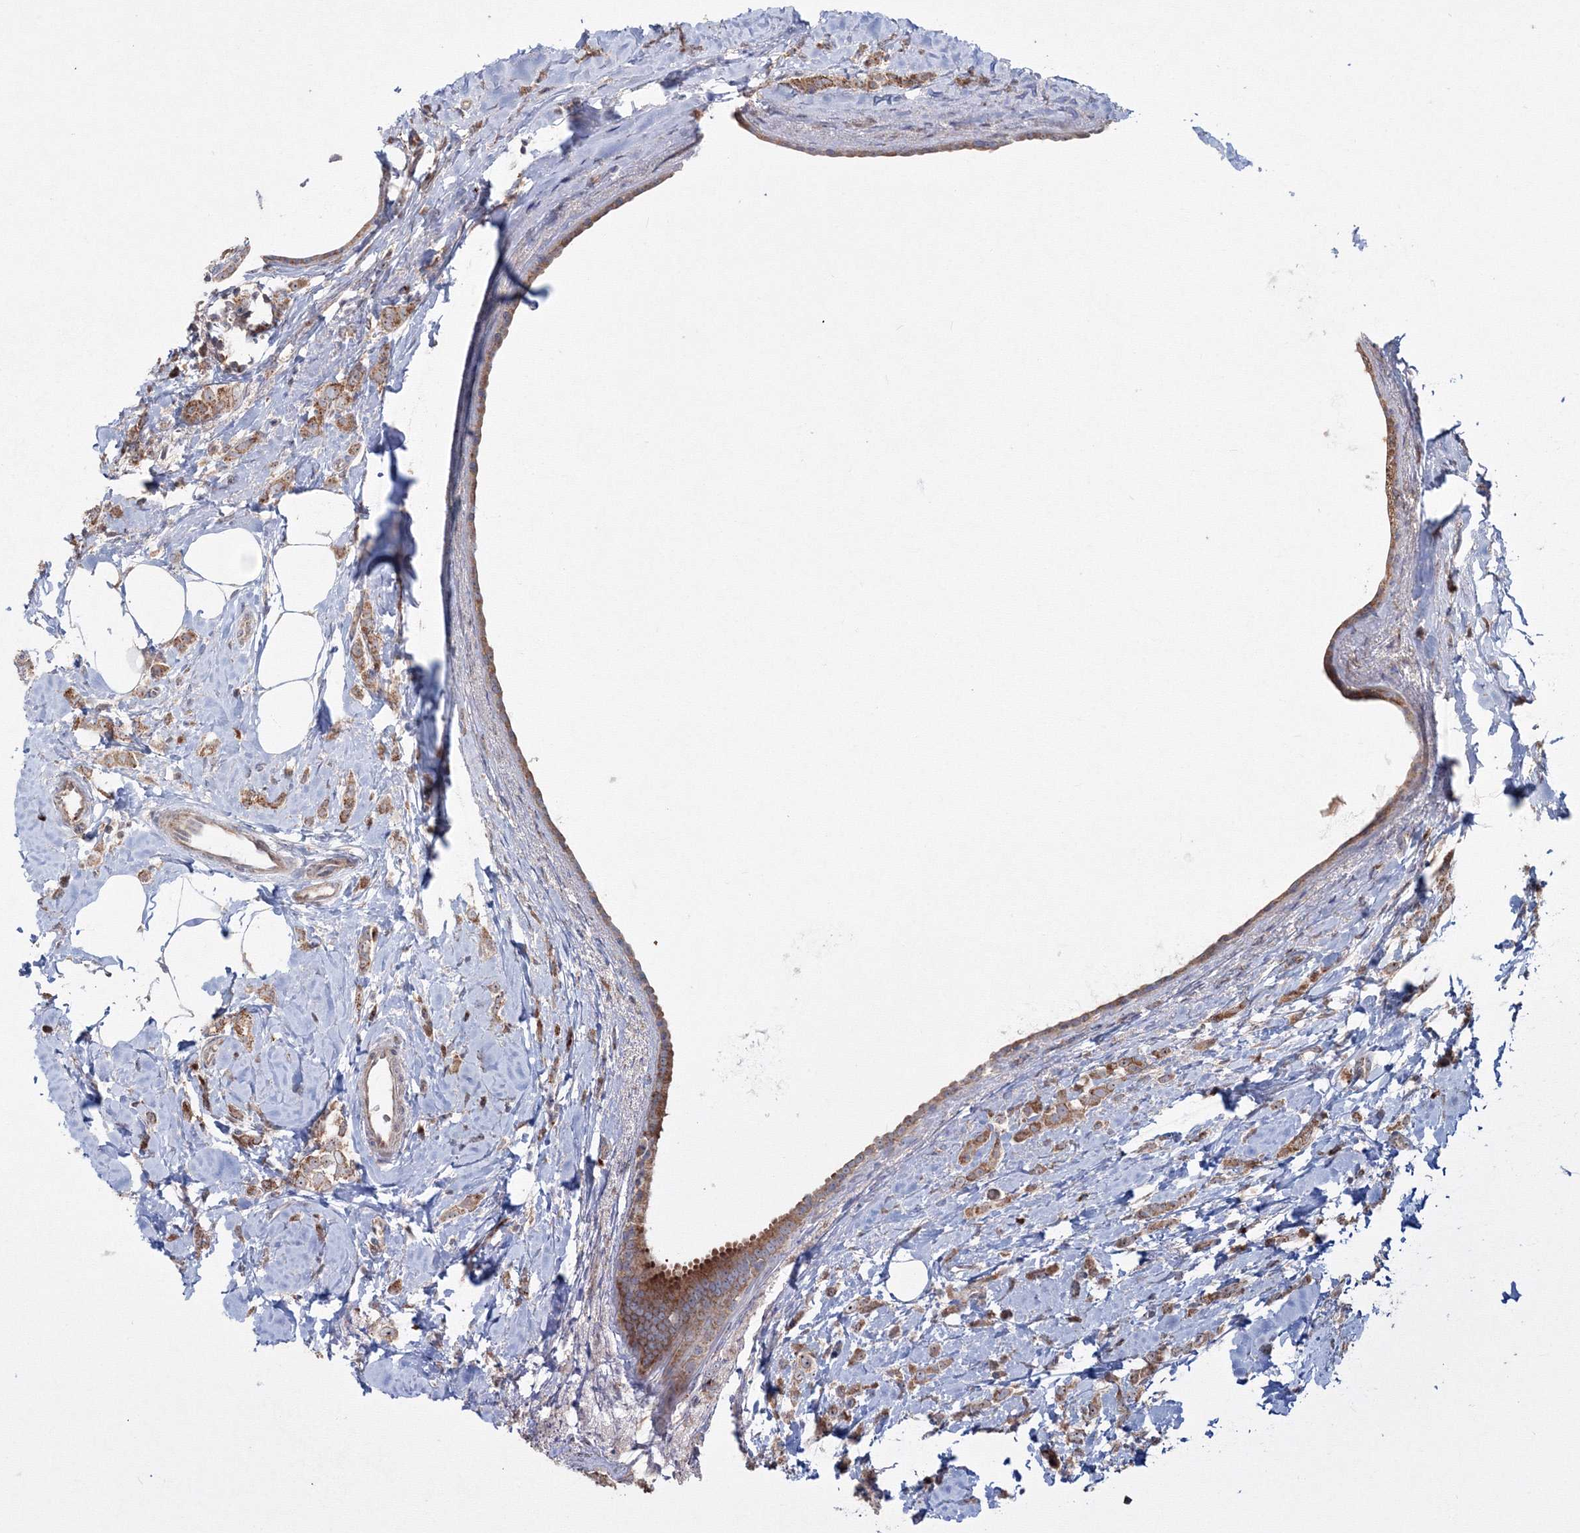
{"staining": {"intensity": "moderate", "quantity": ">75%", "location": "cytoplasmic/membranous"}, "tissue": "breast cancer", "cell_type": "Tumor cells", "image_type": "cancer", "snomed": [{"axis": "morphology", "description": "Lobular carcinoma"}, {"axis": "topography", "description": "Breast"}], "caption": "Lobular carcinoma (breast) was stained to show a protein in brown. There is medium levels of moderate cytoplasmic/membranous staining in about >75% of tumor cells.", "gene": "PEX13", "patient": {"sex": "female", "age": 47}}